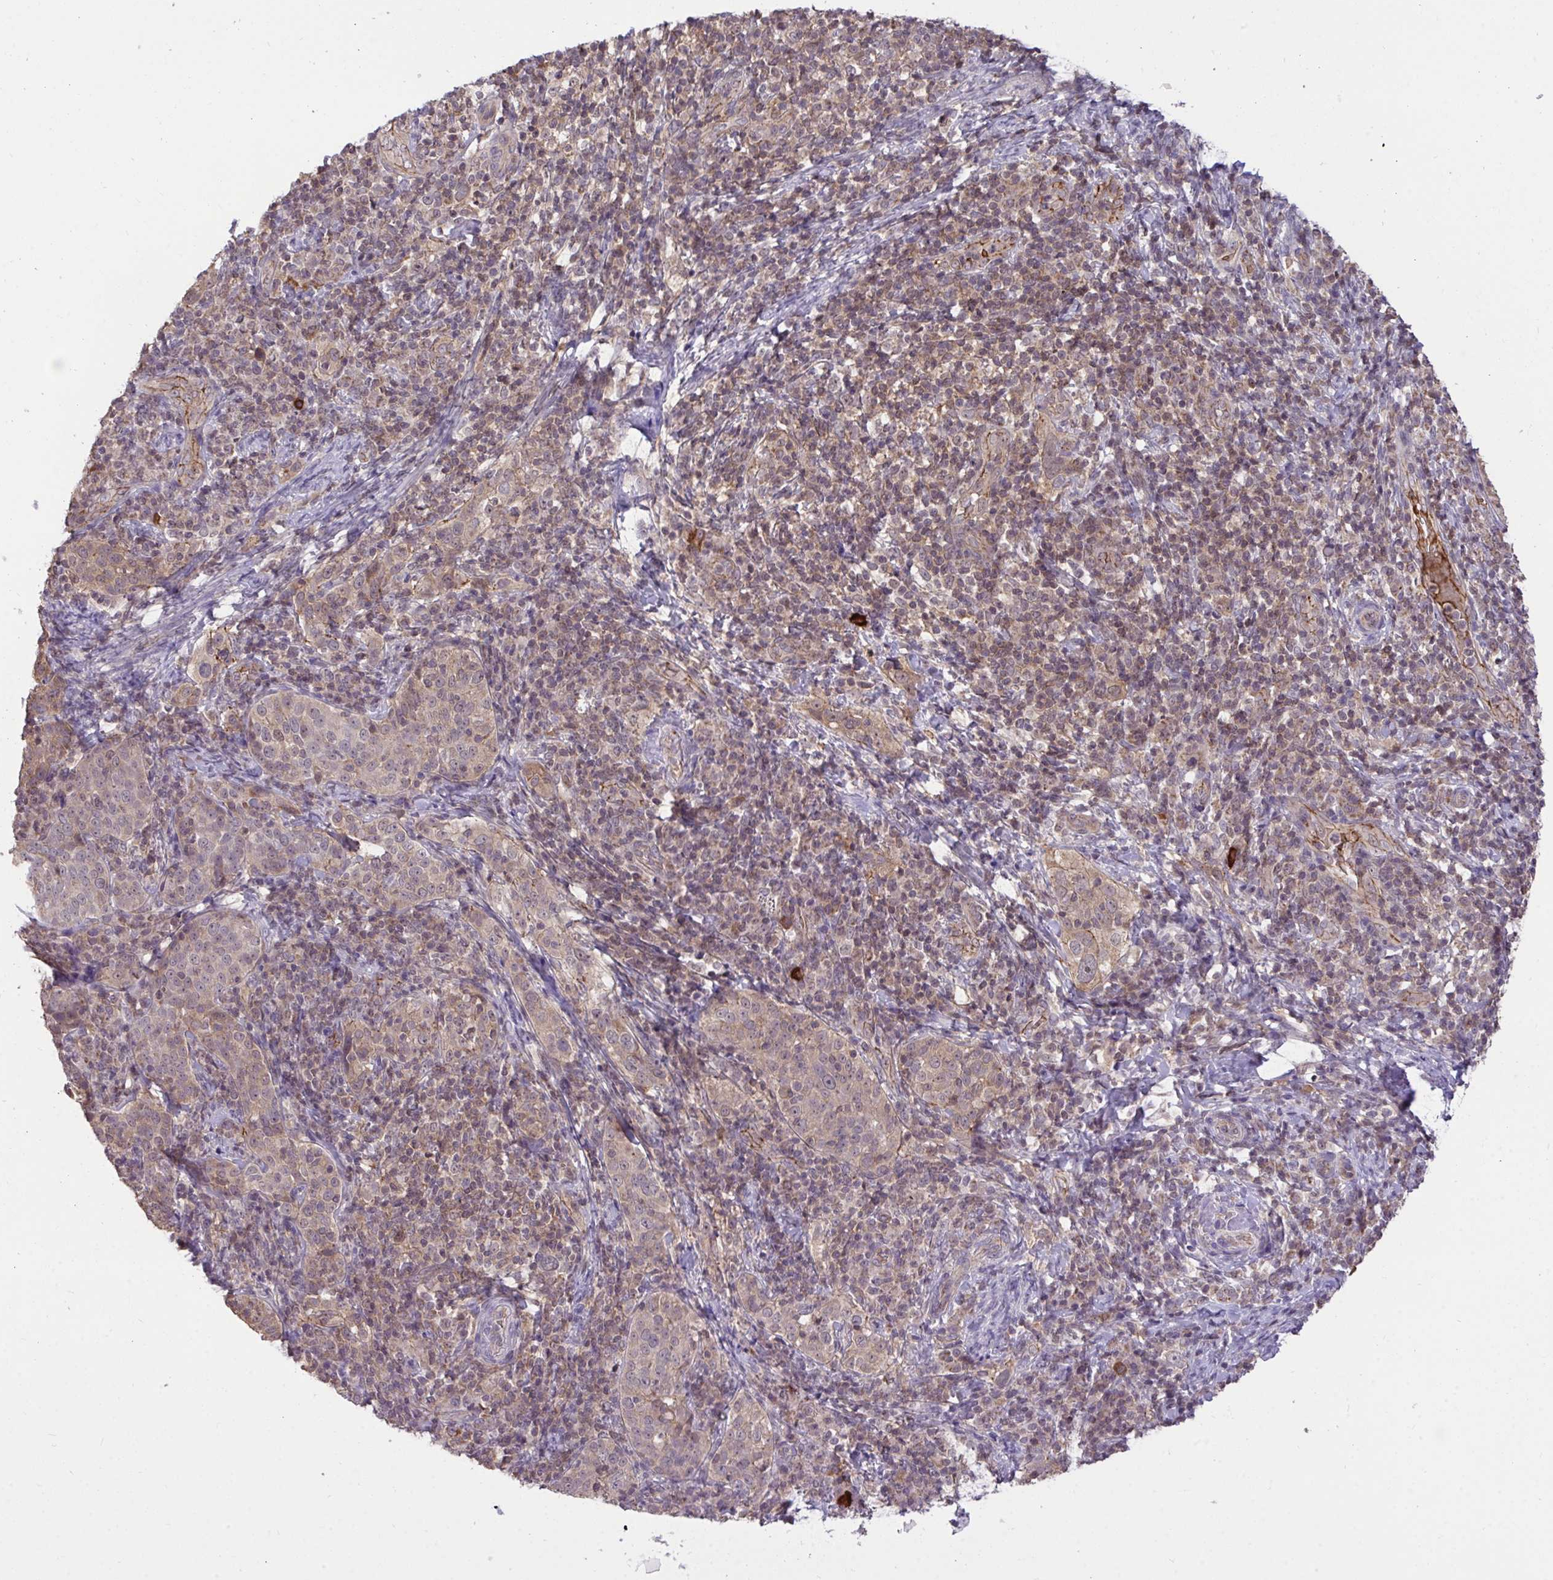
{"staining": {"intensity": "weak", "quantity": ">75%", "location": "cytoplasmic/membranous"}, "tissue": "cervical cancer", "cell_type": "Tumor cells", "image_type": "cancer", "snomed": [{"axis": "morphology", "description": "Squamous cell carcinoma, NOS"}, {"axis": "topography", "description": "Cervix"}], "caption": "Protein staining of squamous cell carcinoma (cervical) tissue reveals weak cytoplasmic/membranous positivity in approximately >75% of tumor cells.", "gene": "PPP1CA", "patient": {"sex": "female", "age": 75}}